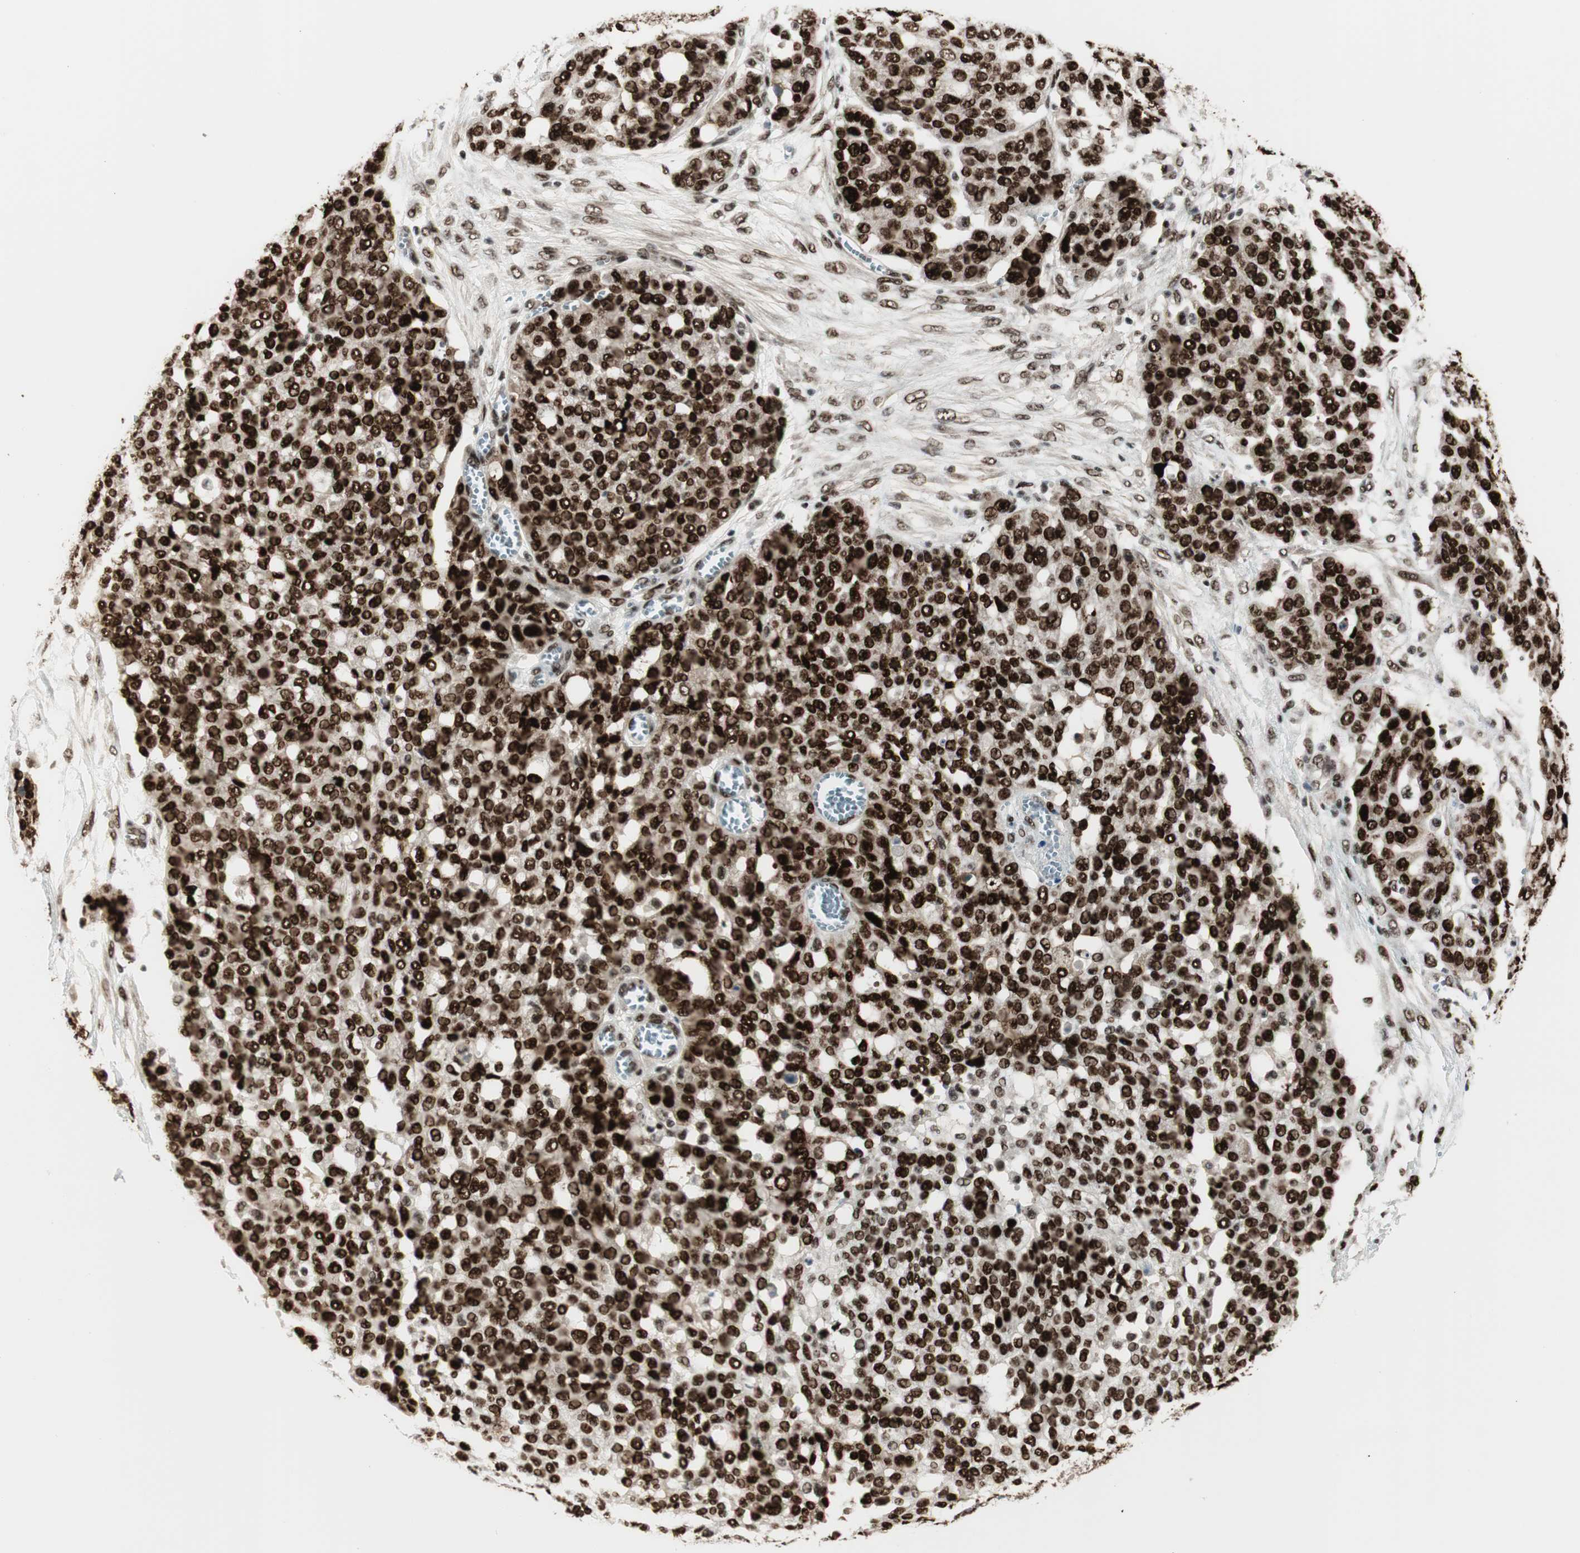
{"staining": {"intensity": "strong", "quantity": ">75%", "location": "nuclear"}, "tissue": "ovarian cancer", "cell_type": "Tumor cells", "image_type": "cancer", "snomed": [{"axis": "morphology", "description": "Cystadenocarcinoma, serous, NOS"}, {"axis": "topography", "description": "Soft tissue"}, {"axis": "topography", "description": "Ovary"}], "caption": "High-power microscopy captured an IHC micrograph of ovarian cancer (serous cystadenocarcinoma), revealing strong nuclear positivity in about >75% of tumor cells. (DAB IHC with brightfield microscopy, high magnification).", "gene": "HEXIM1", "patient": {"sex": "female", "age": 57}}